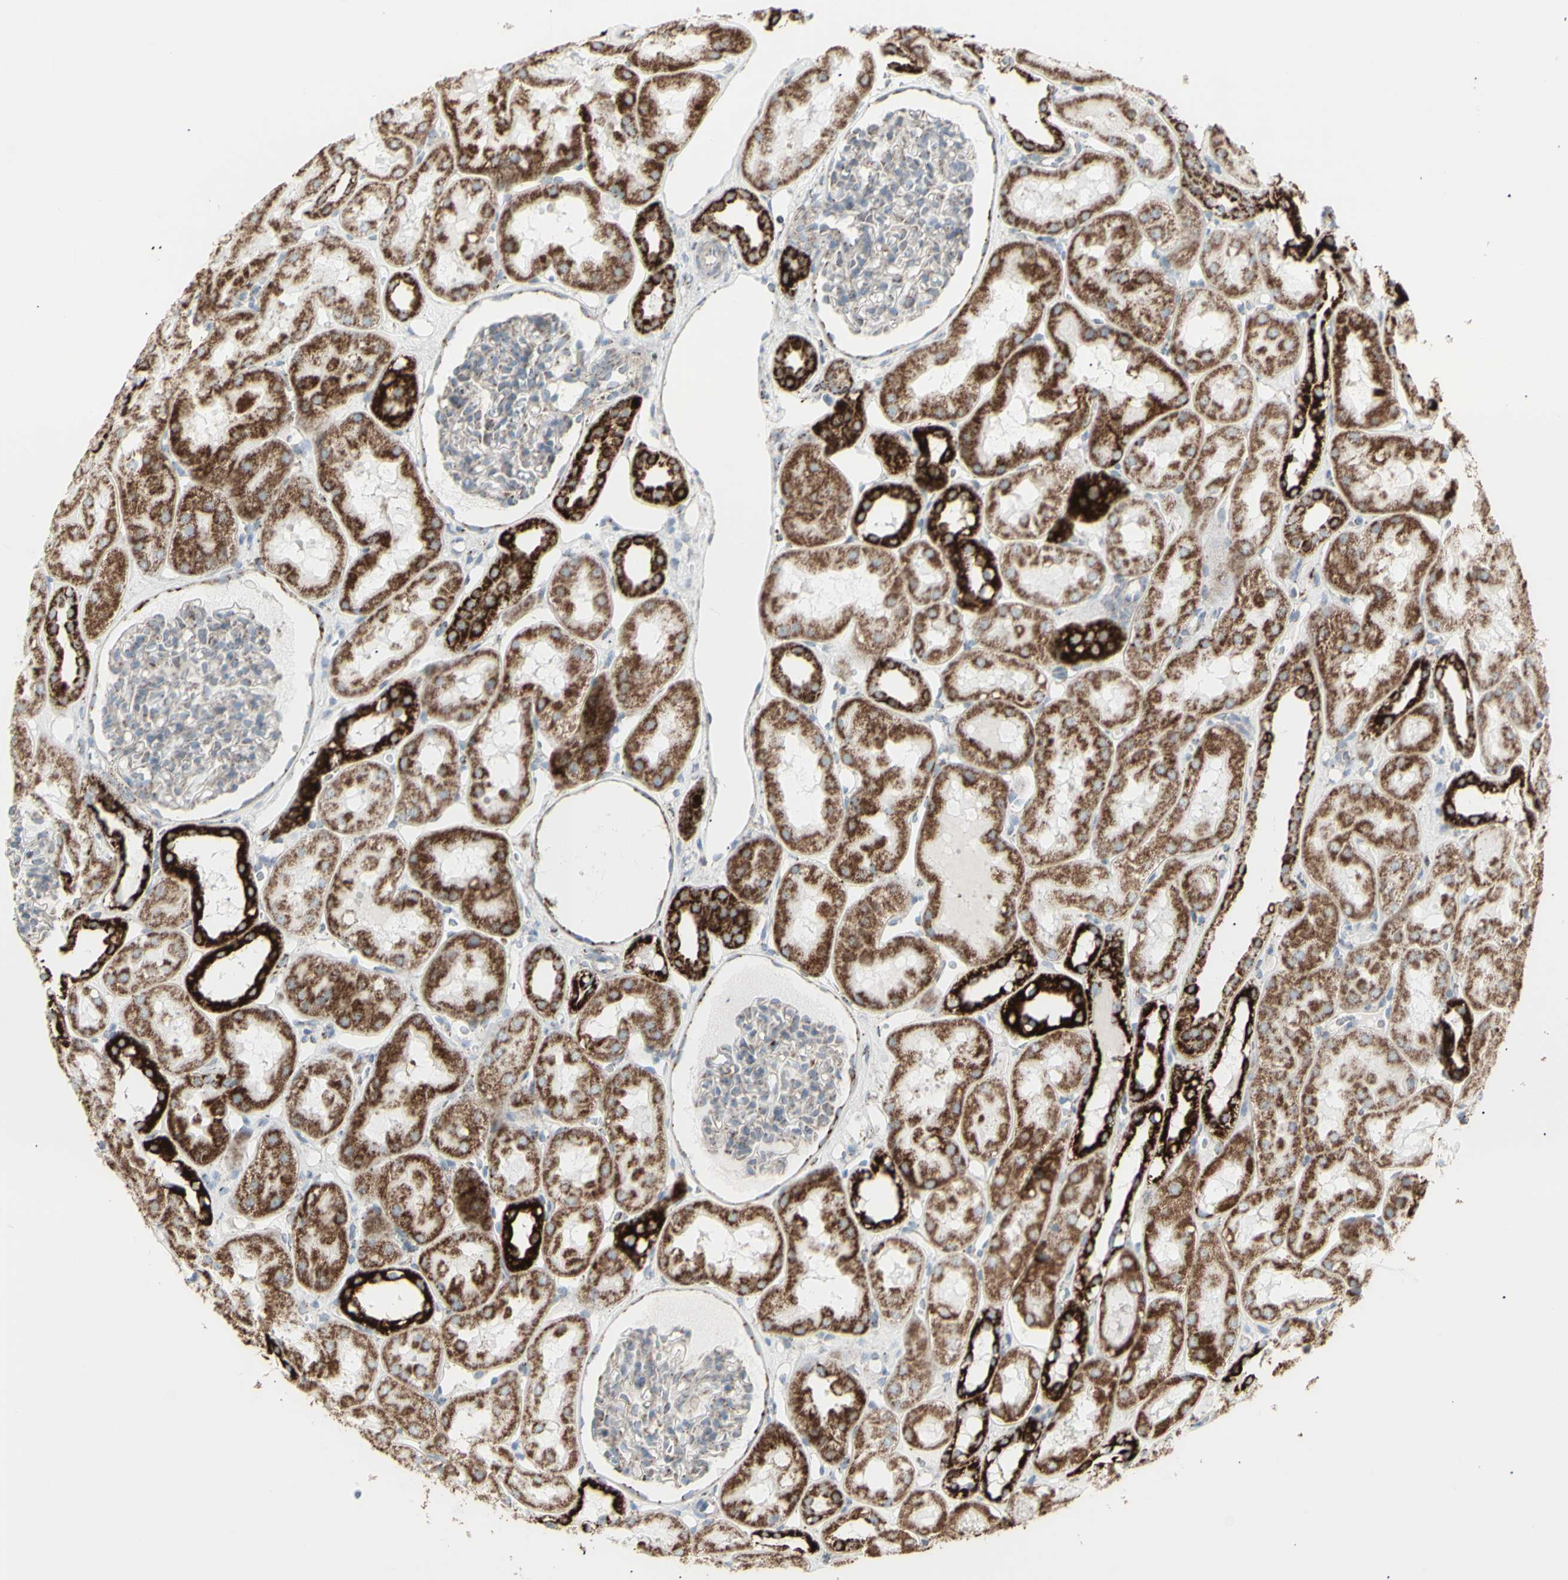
{"staining": {"intensity": "moderate", "quantity": "<25%", "location": "cytoplasmic/membranous"}, "tissue": "kidney", "cell_type": "Cells in glomeruli", "image_type": "normal", "snomed": [{"axis": "morphology", "description": "Normal tissue, NOS"}, {"axis": "topography", "description": "Kidney"}, {"axis": "topography", "description": "Urinary bladder"}], "caption": "A brown stain labels moderate cytoplasmic/membranous staining of a protein in cells in glomeruli of benign kidney. Using DAB (3,3'-diaminobenzidine) (brown) and hematoxylin (blue) stains, captured at high magnification using brightfield microscopy.", "gene": "PLGRKT", "patient": {"sex": "male", "age": 16}}